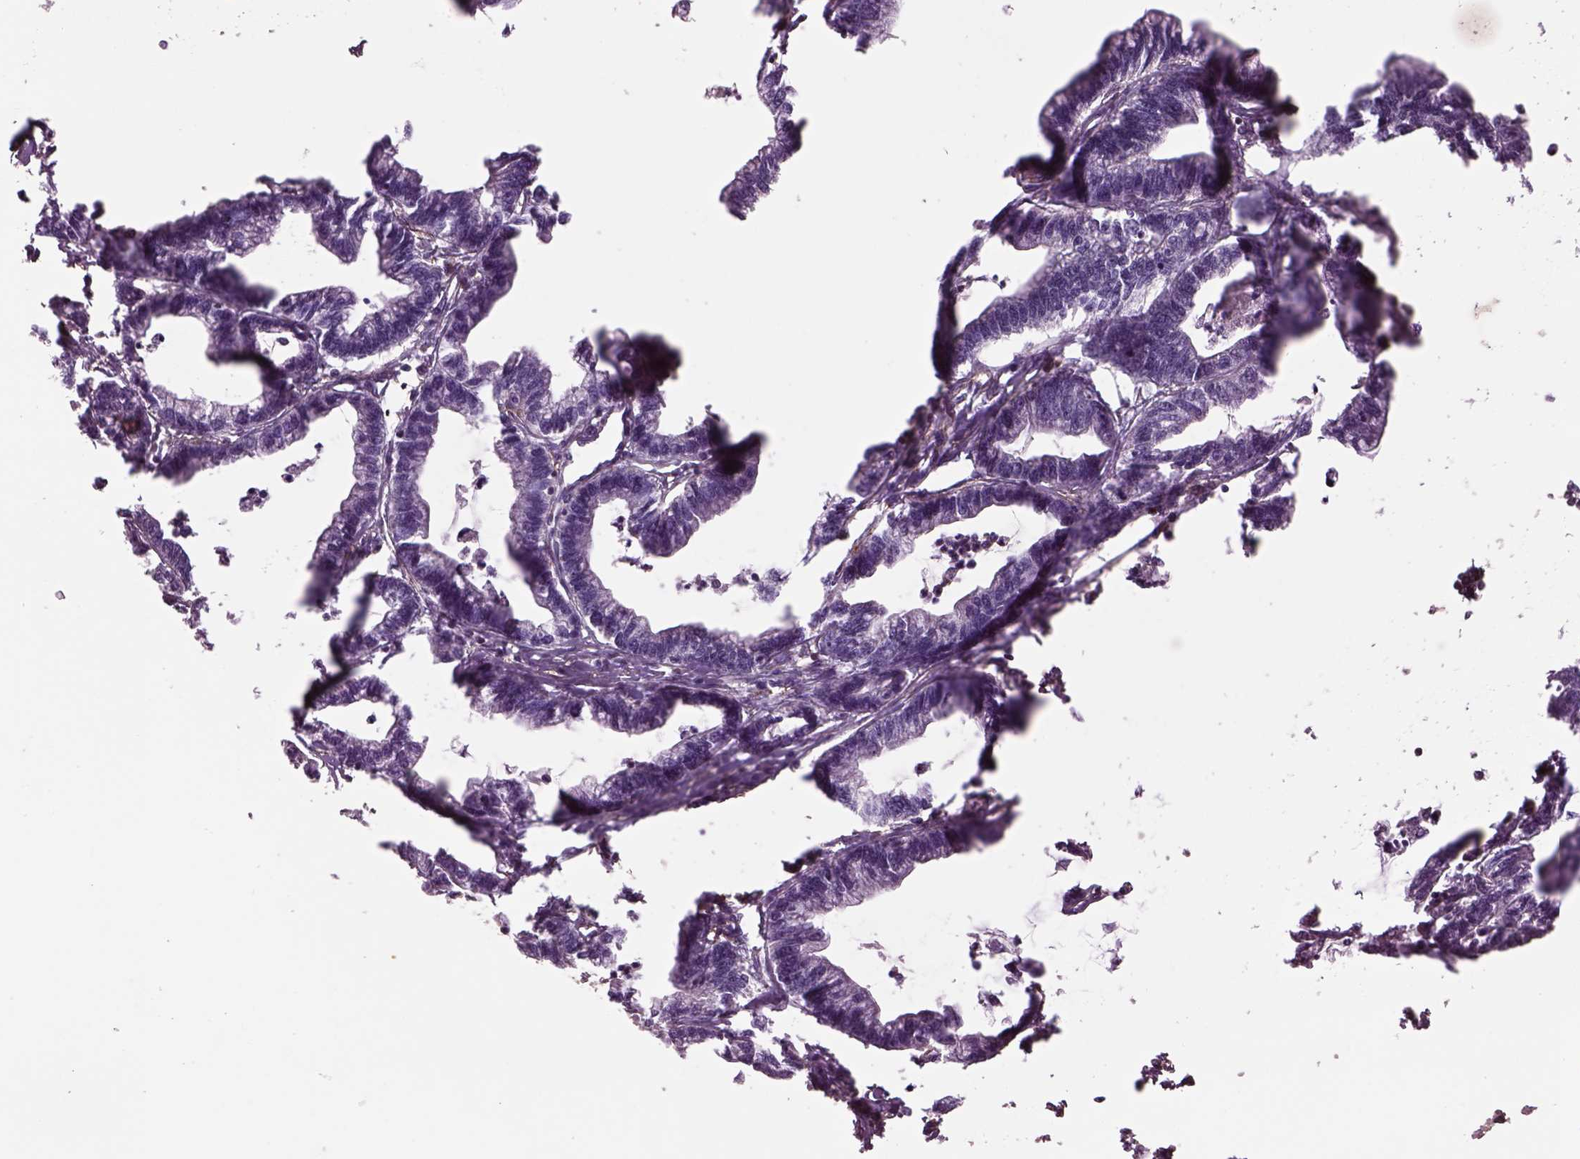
{"staining": {"intensity": "negative", "quantity": "none", "location": "none"}, "tissue": "stomach cancer", "cell_type": "Tumor cells", "image_type": "cancer", "snomed": [{"axis": "morphology", "description": "Adenocarcinoma, NOS"}, {"axis": "topography", "description": "Stomach"}], "caption": "Immunohistochemistry (IHC) of human stomach cancer shows no positivity in tumor cells. (DAB immunohistochemistry (IHC), high magnification).", "gene": "LIN7A", "patient": {"sex": "male", "age": 83}}